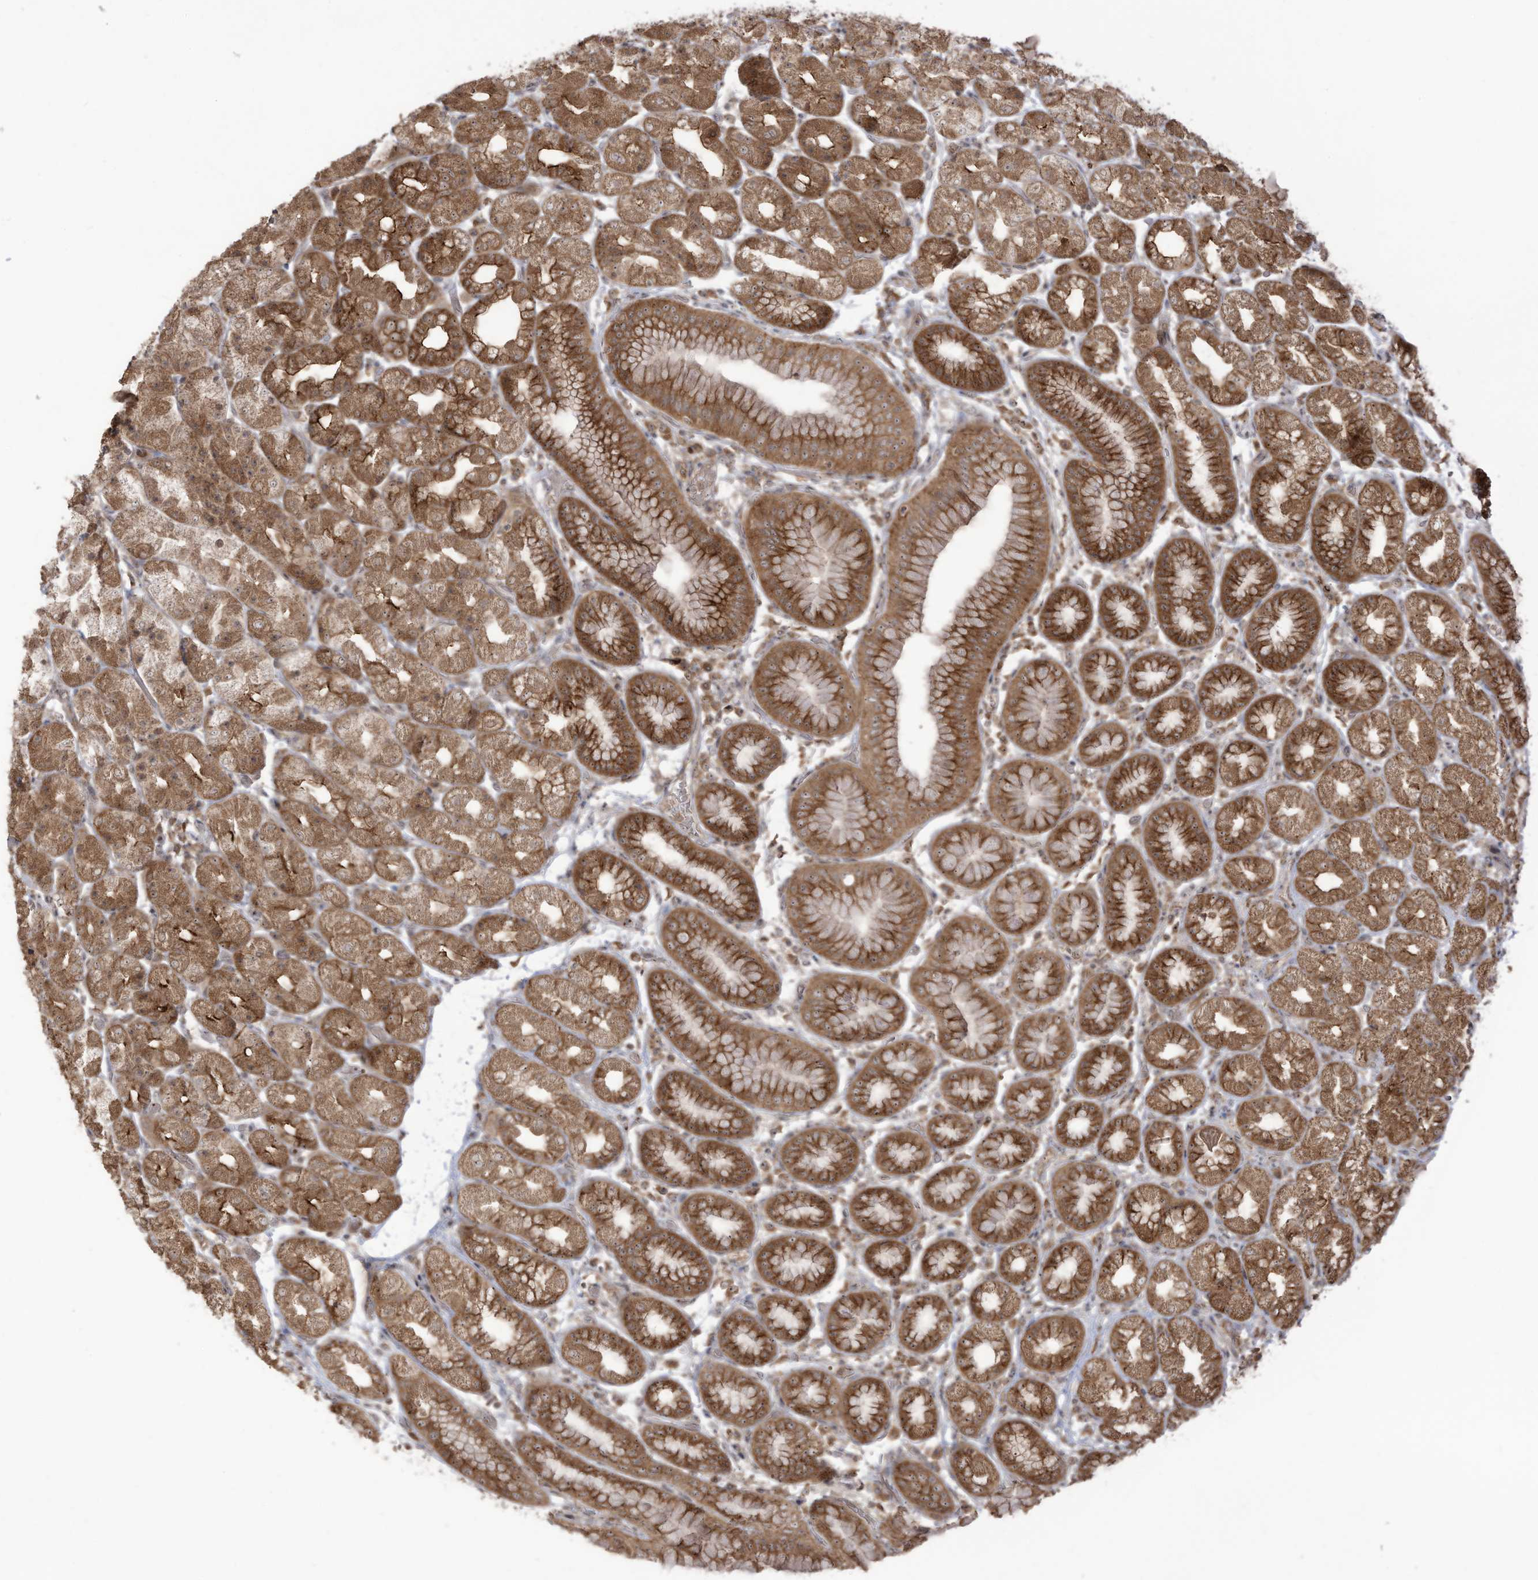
{"staining": {"intensity": "moderate", "quantity": ">75%", "location": "cytoplasmic/membranous,nuclear"}, "tissue": "stomach", "cell_type": "Glandular cells", "image_type": "normal", "snomed": [{"axis": "morphology", "description": "Normal tissue, NOS"}, {"axis": "topography", "description": "Stomach, upper"}], "caption": "High-power microscopy captured an IHC micrograph of normal stomach, revealing moderate cytoplasmic/membranous,nuclear positivity in approximately >75% of glandular cells.", "gene": "CARF", "patient": {"sex": "male", "age": 68}}